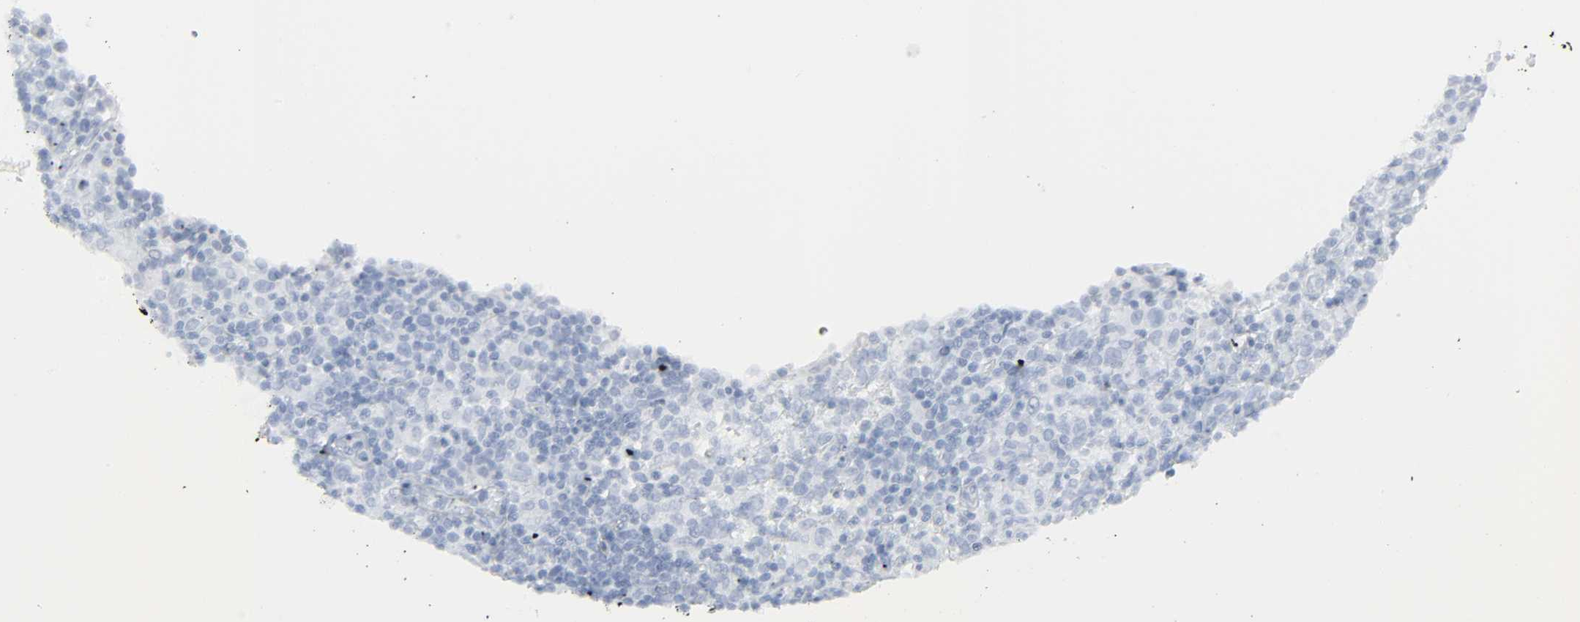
{"staining": {"intensity": "negative", "quantity": "none", "location": "none"}, "tissue": "lymphoma", "cell_type": "Tumor cells", "image_type": "cancer", "snomed": [{"axis": "morphology", "description": "Hodgkin's disease, NOS"}, {"axis": "topography", "description": "Lymph node"}], "caption": "High magnification brightfield microscopy of Hodgkin's disease stained with DAB (3,3'-diaminobenzidine) (brown) and counterstained with hematoxylin (blue): tumor cells show no significant expression. (DAB immunohistochemistry (IHC), high magnification).", "gene": "ZBTB16", "patient": {"sex": "male", "age": 65}}